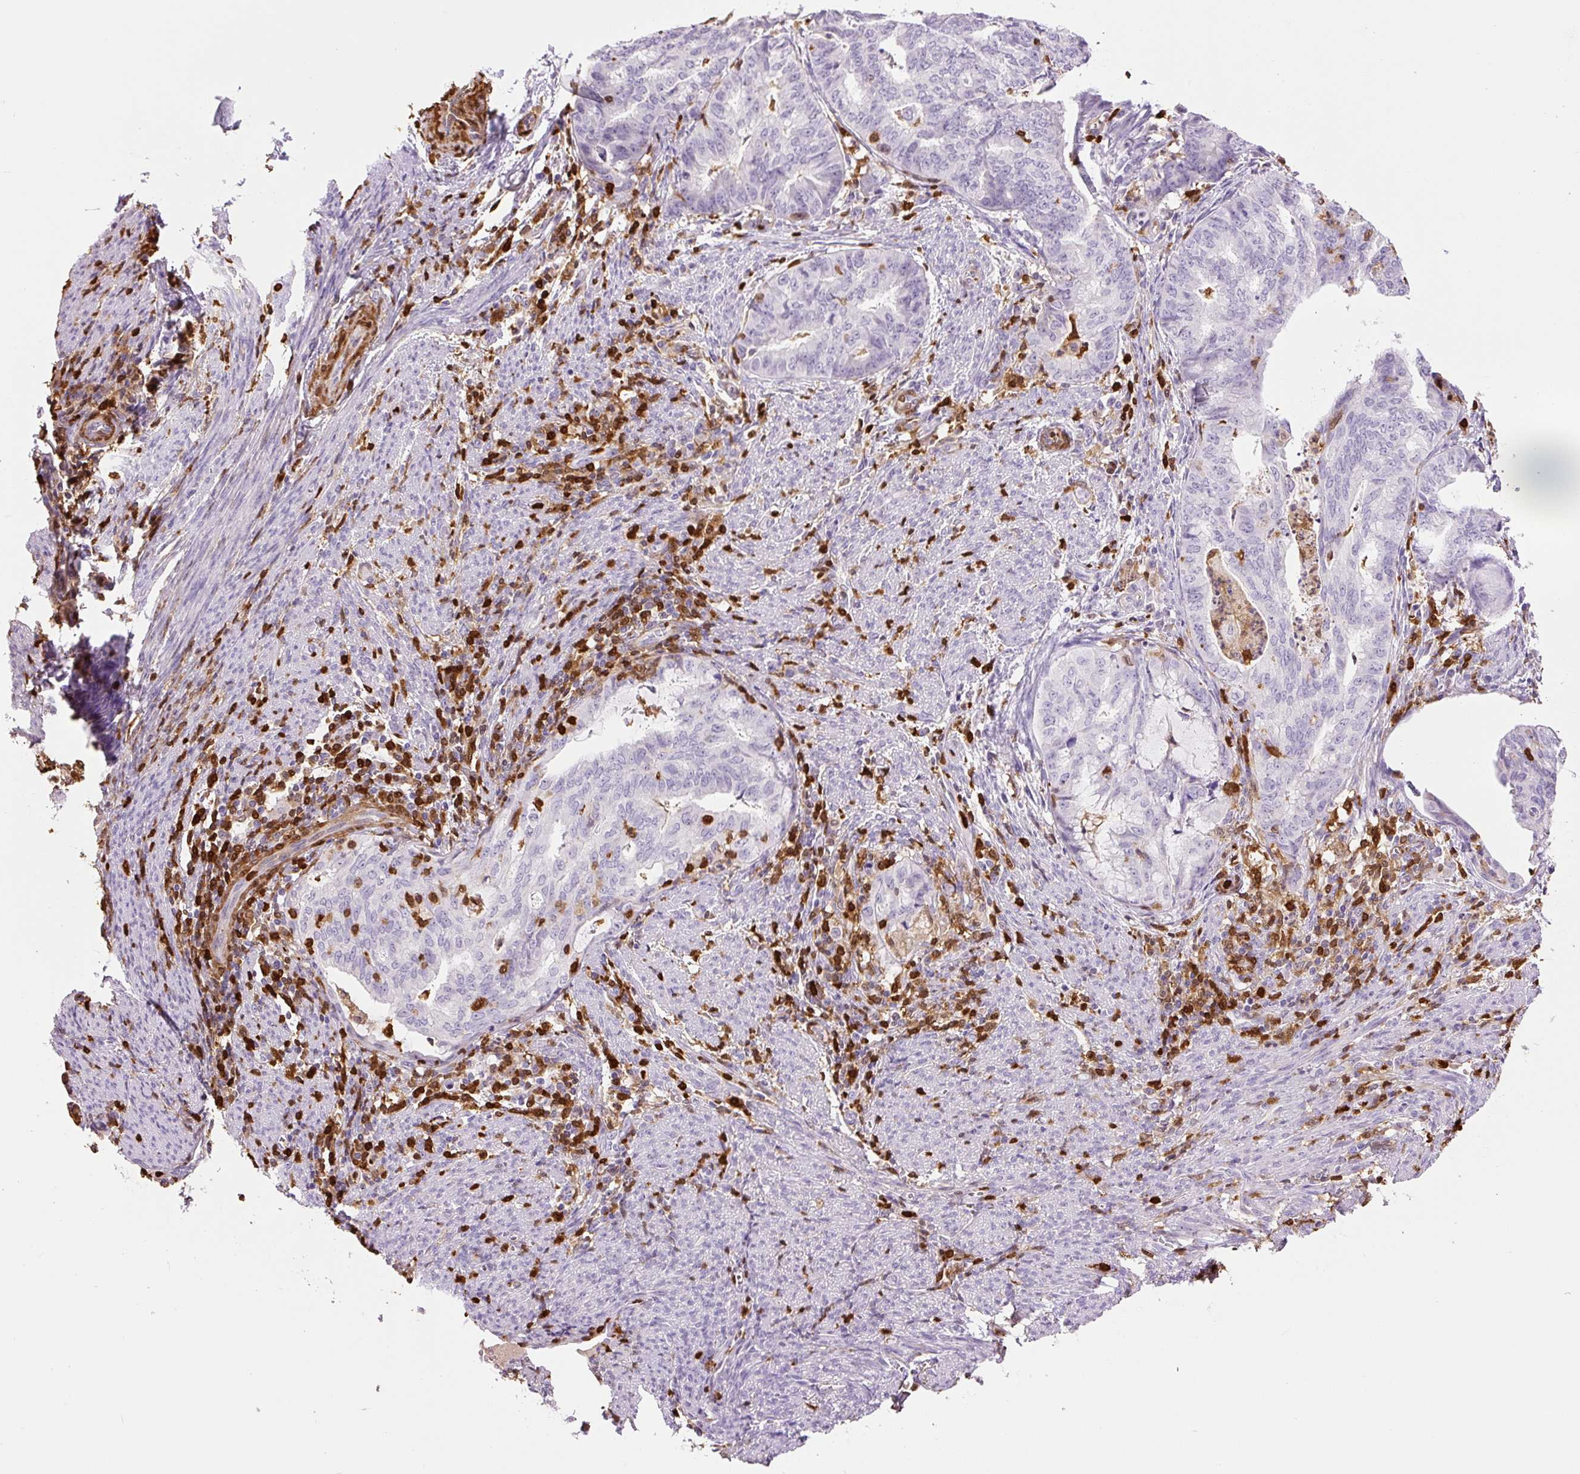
{"staining": {"intensity": "negative", "quantity": "none", "location": "none"}, "tissue": "endometrial cancer", "cell_type": "Tumor cells", "image_type": "cancer", "snomed": [{"axis": "morphology", "description": "Adenocarcinoma, NOS"}, {"axis": "topography", "description": "Endometrium"}], "caption": "Immunohistochemistry histopathology image of endometrial adenocarcinoma stained for a protein (brown), which displays no staining in tumor cells.", "gene": "S100A4", "patient": {"sex": "female", "age": 79}}